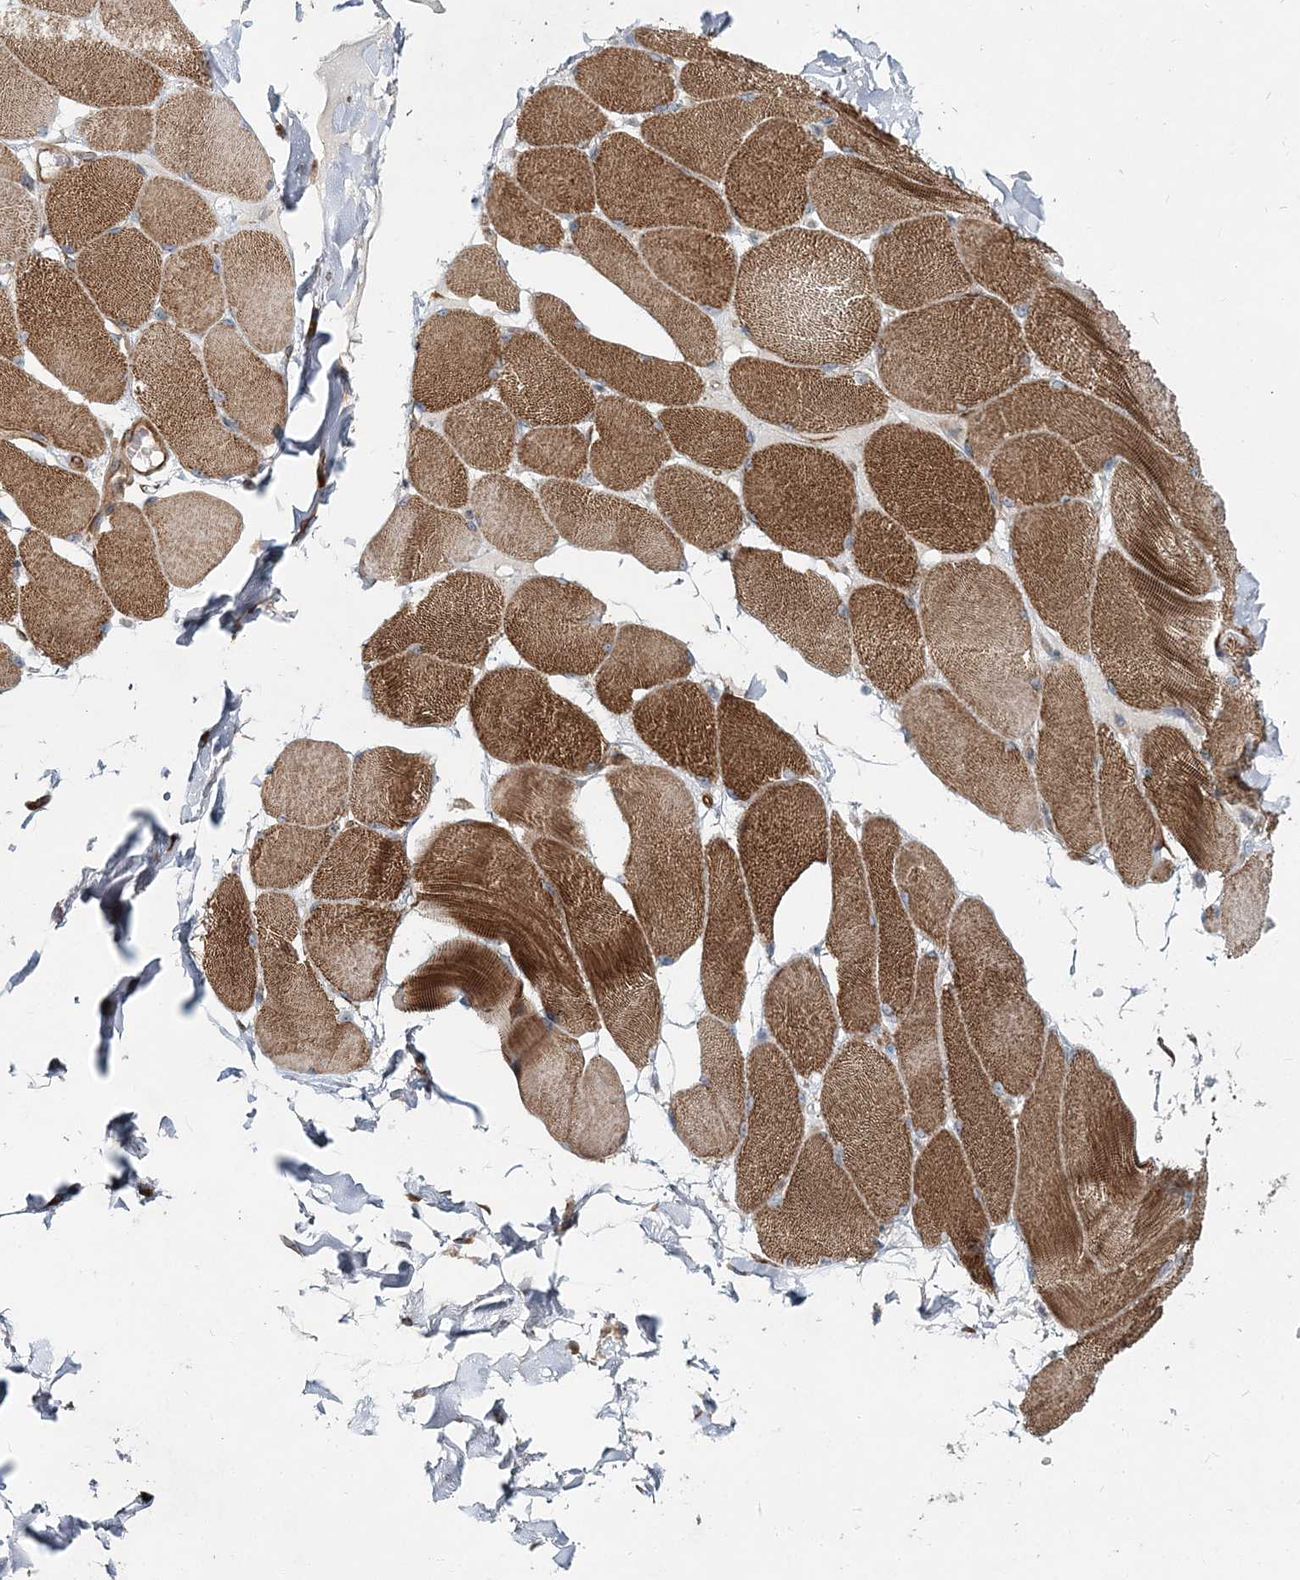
{"staining": {"intensity": "moderate", "quantity": "25%-75%", "location": "cytoplasmic/membranous"}, "tissue": "skeletal muscle", "cell_type": "Myocytes", "image_type": "normal", "snomed": [{"axis": "morphology", "description": "Normal tissue, NOS"}, {"axis": "topography", "description": "Skin"}, {"axis": "topography", "description": "Skeletal muscle"}], "caption": "Immunohistochemistry (DAB) staining of benign human skeletal muscle shows moderate cytoplasmic/membranous protein positivity in approximately 25%-75% of myocytes.", "gene": "NBAS", "patient": {"sex": "male", "age": 83}}